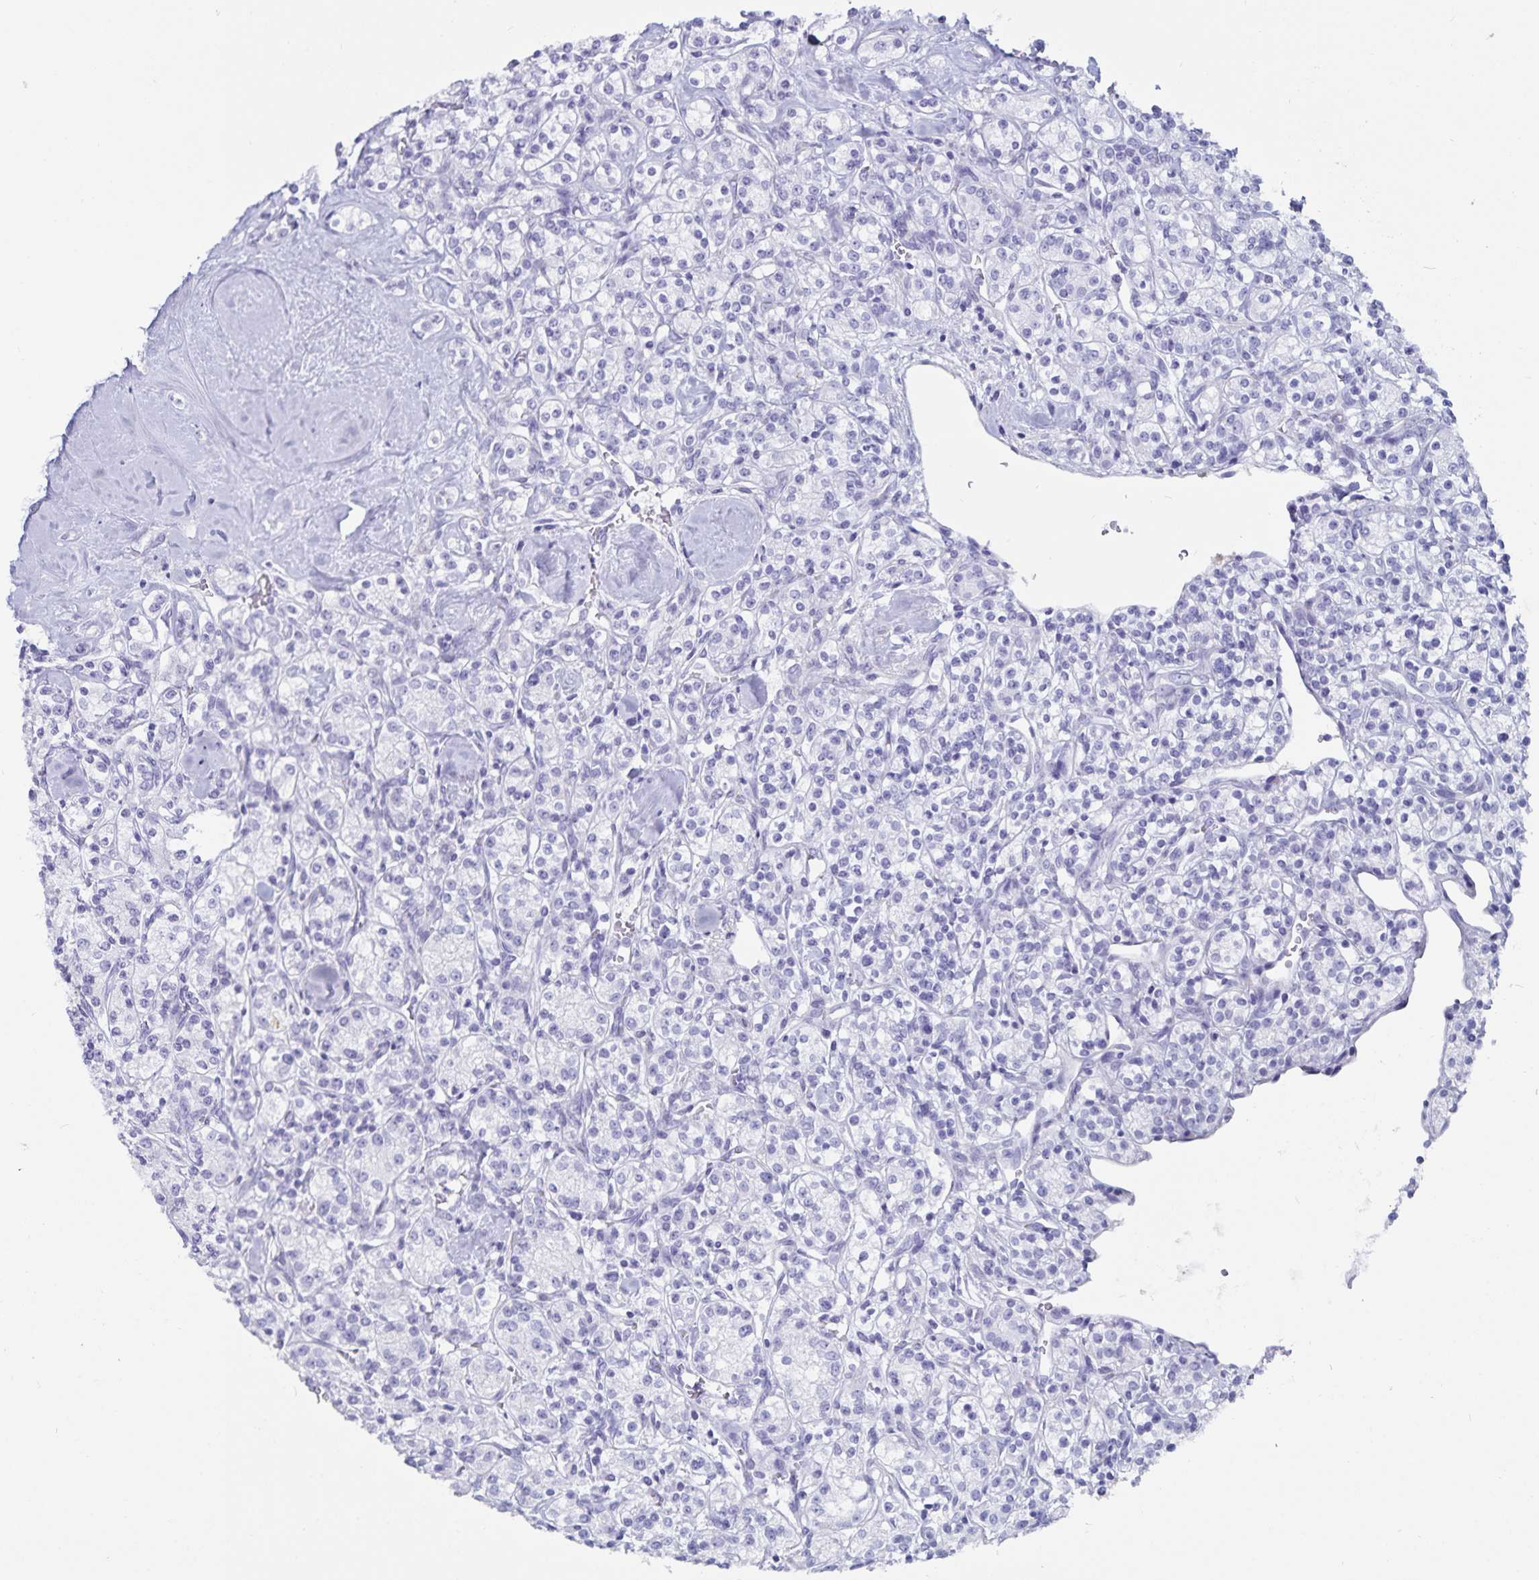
{"staining": {"intensity": "negative", "quantity": "none", "location": "none"}, "tissue": "renal cancer", "cell_type": "Tumor cells", "image_type": "cancer", "snomed": [{"axis": "morphology", "description": "Adenocarcinoma, NOS"}, {"axis": "topography", "description": "Kidney"}], "caption": "High power microscopy photomicrograph of an immunohistochemistry (IHC) image of renal cancer (adenocarcinoma), revealing no significant expression in tumor cells. (DAB IHC with hematoxylin counter stain).", "gene": "GPR137", "patient": {"sex": "male", "age": 77}}